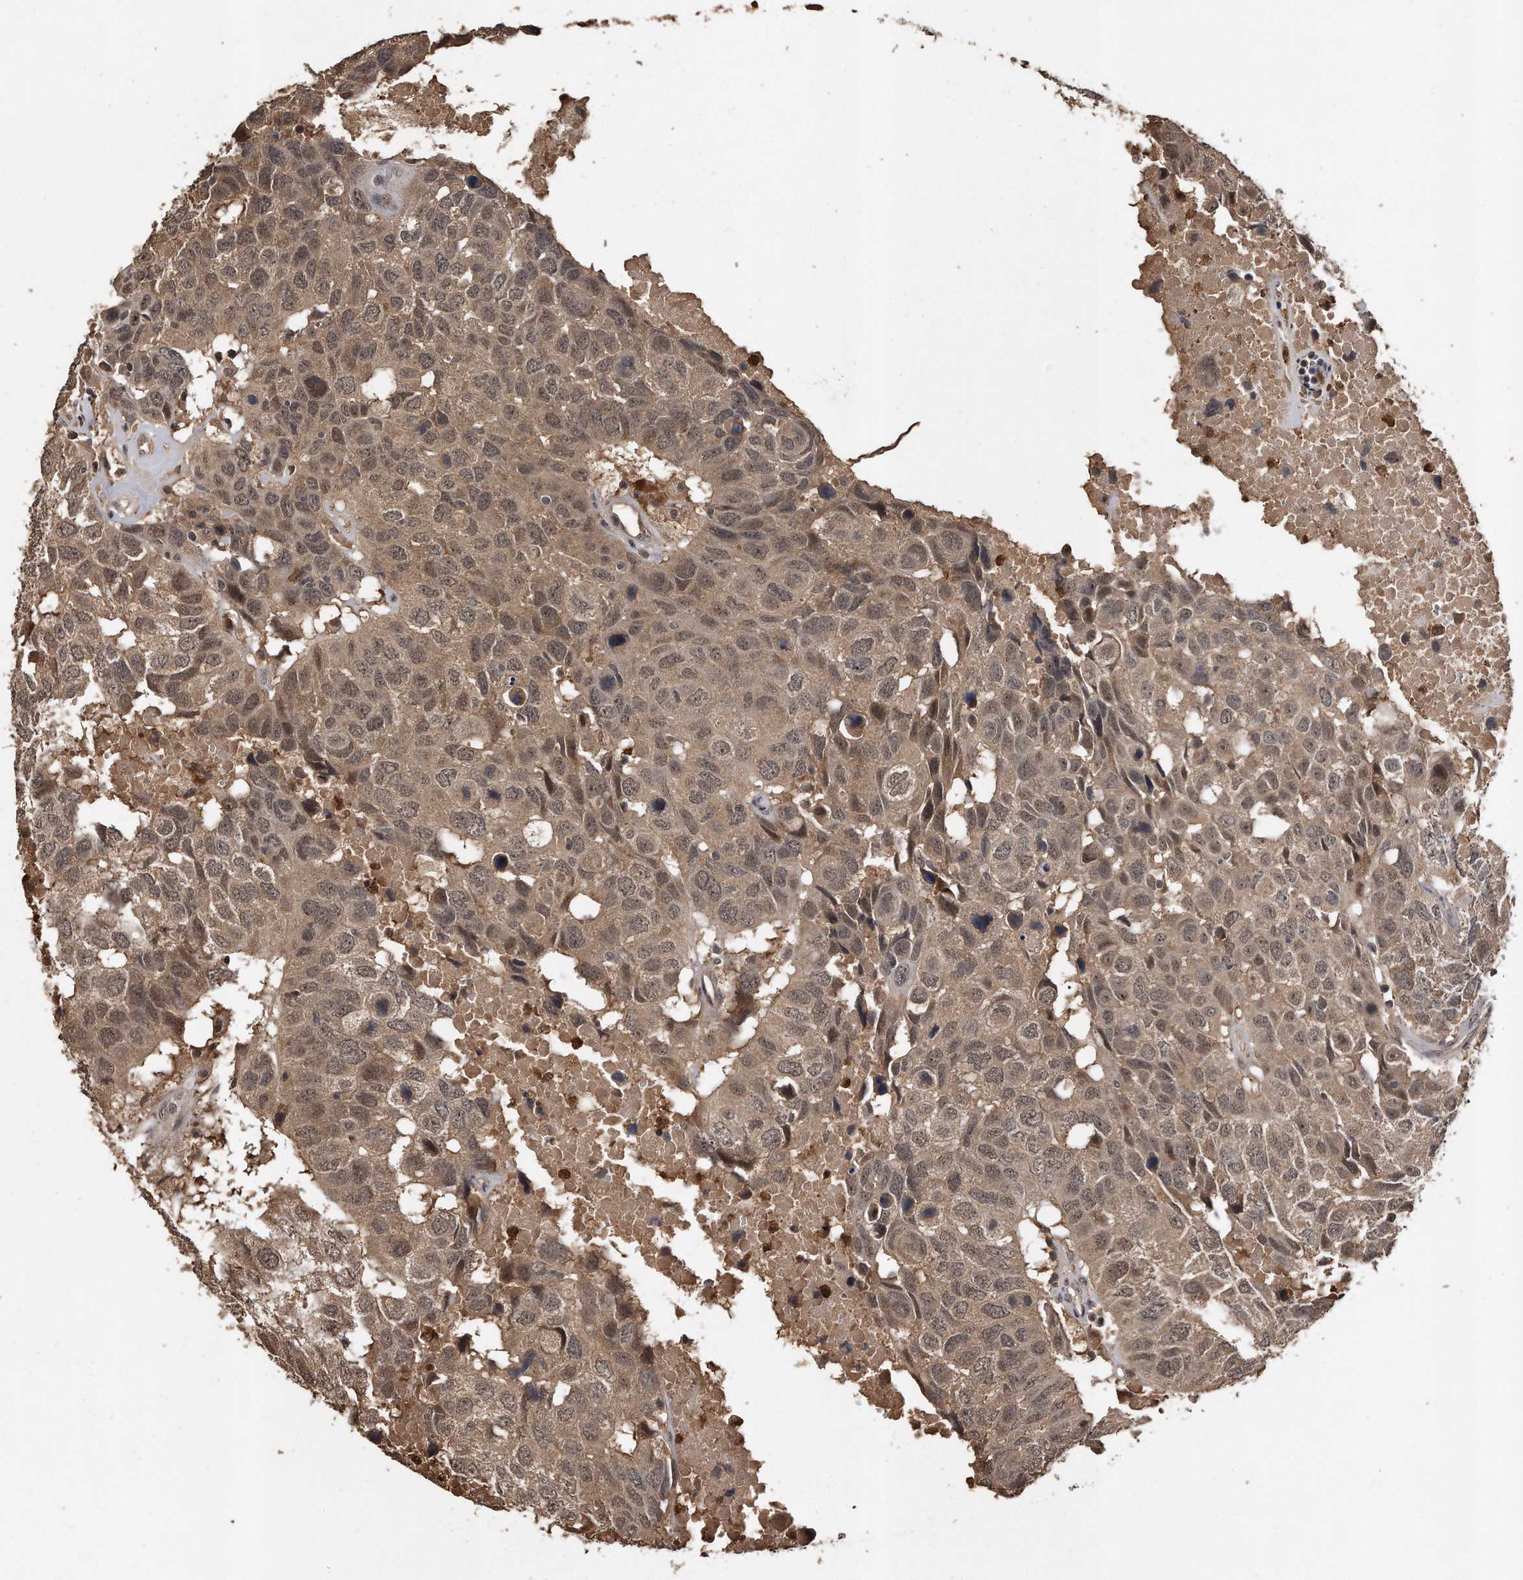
{"staining": {"intensity": "moderate", "quantity": ">75%", "location": "cytoplasmic/membranous,nuclear"}, "tissue": "head and neck cancer", "cell_type": "Tumor cells", "image_type": "cancer", "snomed": [{"axis": "morphology", "description": "Squamous cell carcinoma, NOS"}, {"axis": "topography", "description": "Head-Neck"}], "caption": "Immunohistochemistry (IHC) staining of head and neck squamous cell carcinoma, which reveals medium levels of moderate cytoplasmic/membranous and nuclear staining in approximately >75% of tumor cells indicating moderate cytoplasmic/membranous and nuclear protein expression. The staining was performed using DAB (brown) for protein detection and nuclei were counterstained in hematoxylin (blue).", "gene": "PELO", "patient": {"sex": "male", "age": 66}}